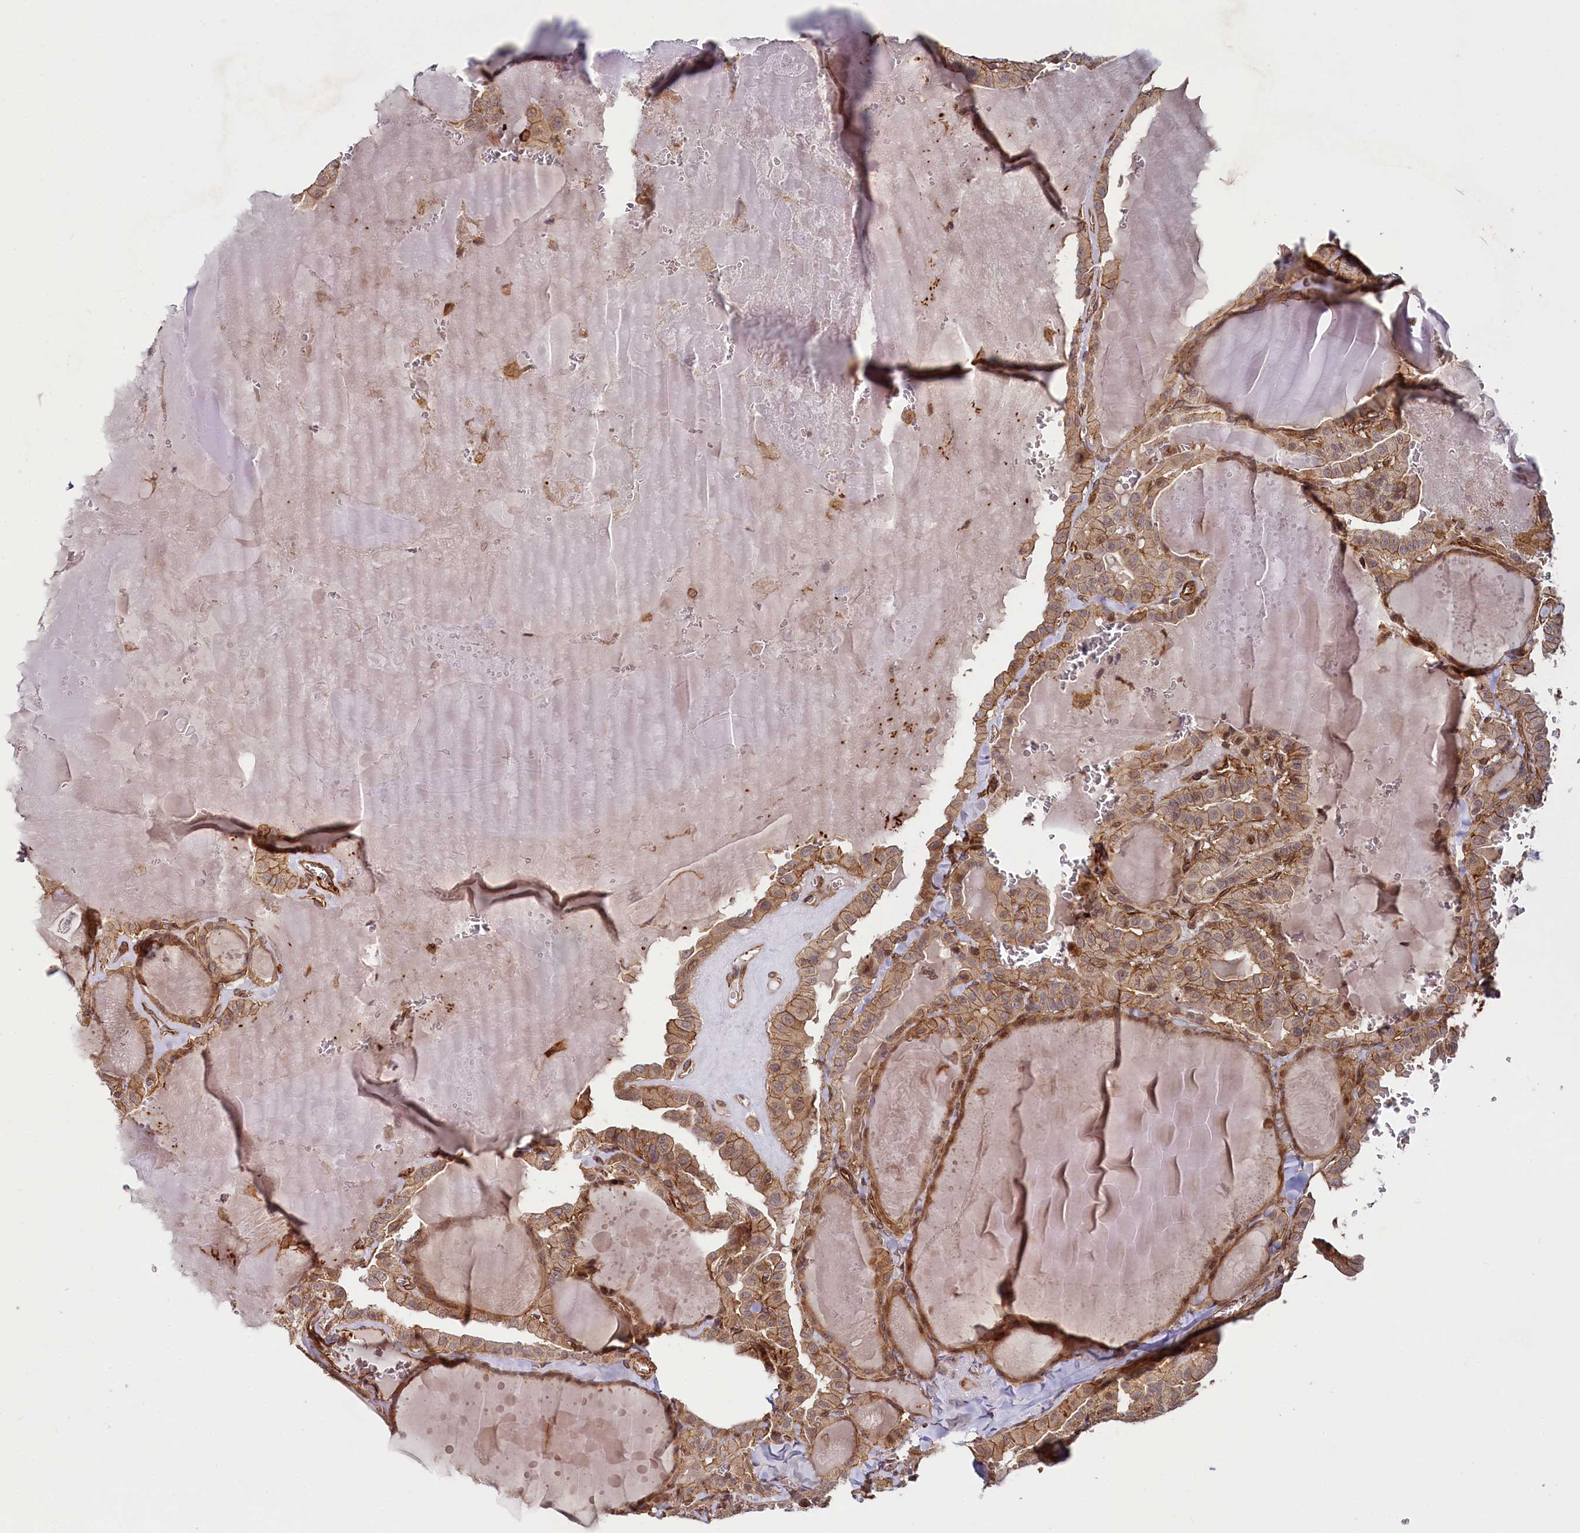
{"staining": {"intensity": "moderate", "quantity": ">75%", "location": "cytoplasmic/membranous"}, "tissue": "thyroid cancer", "cell_type": "Tumor cells", "image_type": "cancer", "snomed": [{"axis": "morphology", "description": "Papillary adenocarcinoma, NOS"}, {"axis": "topography", "description": "Thyroid gland"}], "caption": "Immunohistochemistry (IHC) staining of thyroid cancer (papillary adenocarcinoma), which exhibits medium levels of moderate cytoplasmic/membranous positivity in about >75% of tumor cells indicating moderate cytoplasmic/membranous protein expression. The staining was performed using DAB (brown) for protein detection and nuclei were counterstained in hematoxylin (blue).", "gene": "SVIP", "patient": {"sex": "male", "age": 52}}